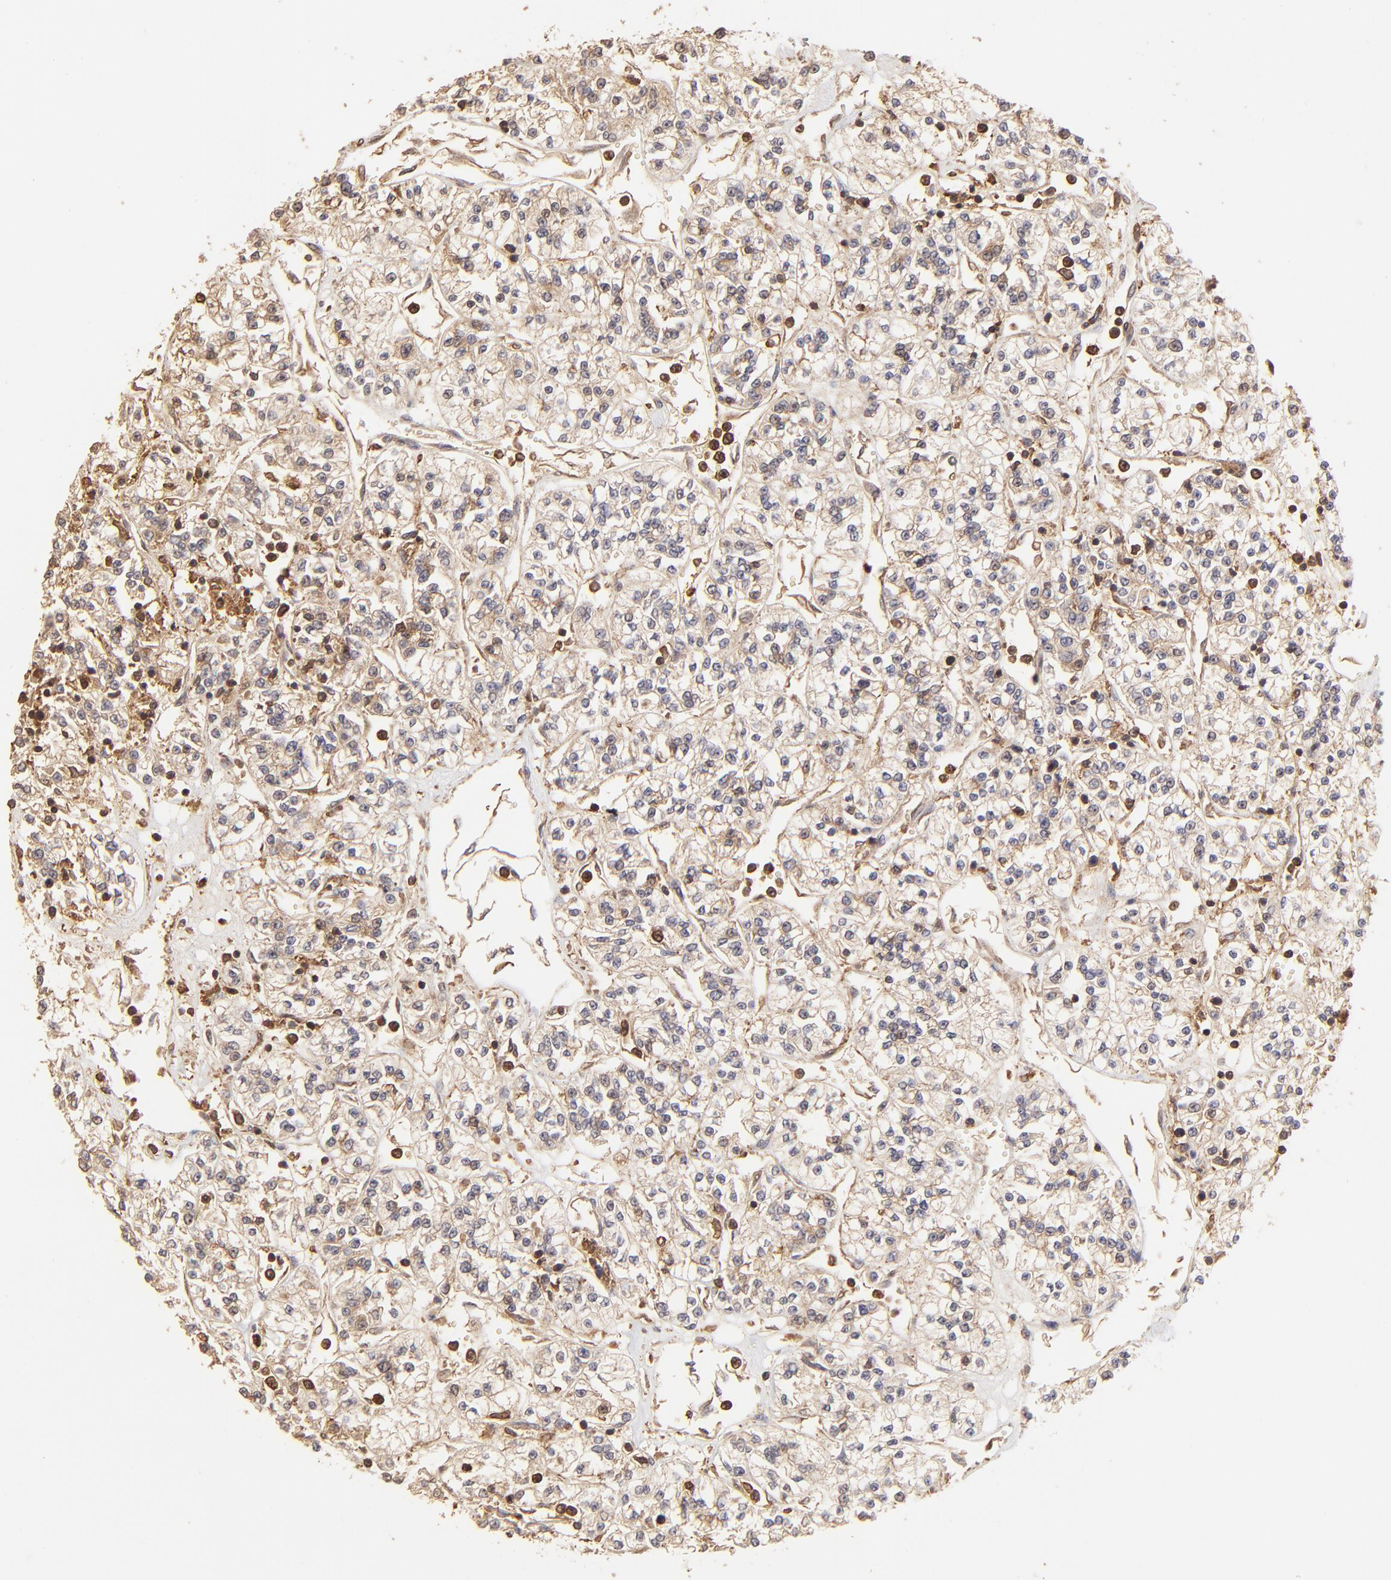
{"staining": {"intensity": "moderate", "quantity": ">75%", "location": "cytoplasmic/membranous"}, "tissue": "renal cancer", "cell_type": "Tumor cells", "image_type": "cancer", "snomed": [{"axis": "morphology", "description": "Adenocarcinoma, NOS"}, {"axis": "topography", "description": "Kidney"}], "caption": "Renal adenocarcinoma stained for a protein (brown) reveals moderate cytoplasmic/membranous positive staining in about >75% of tumor cells.", "gene": "STON2", "patient": {"sex": "female", "age": 76}}